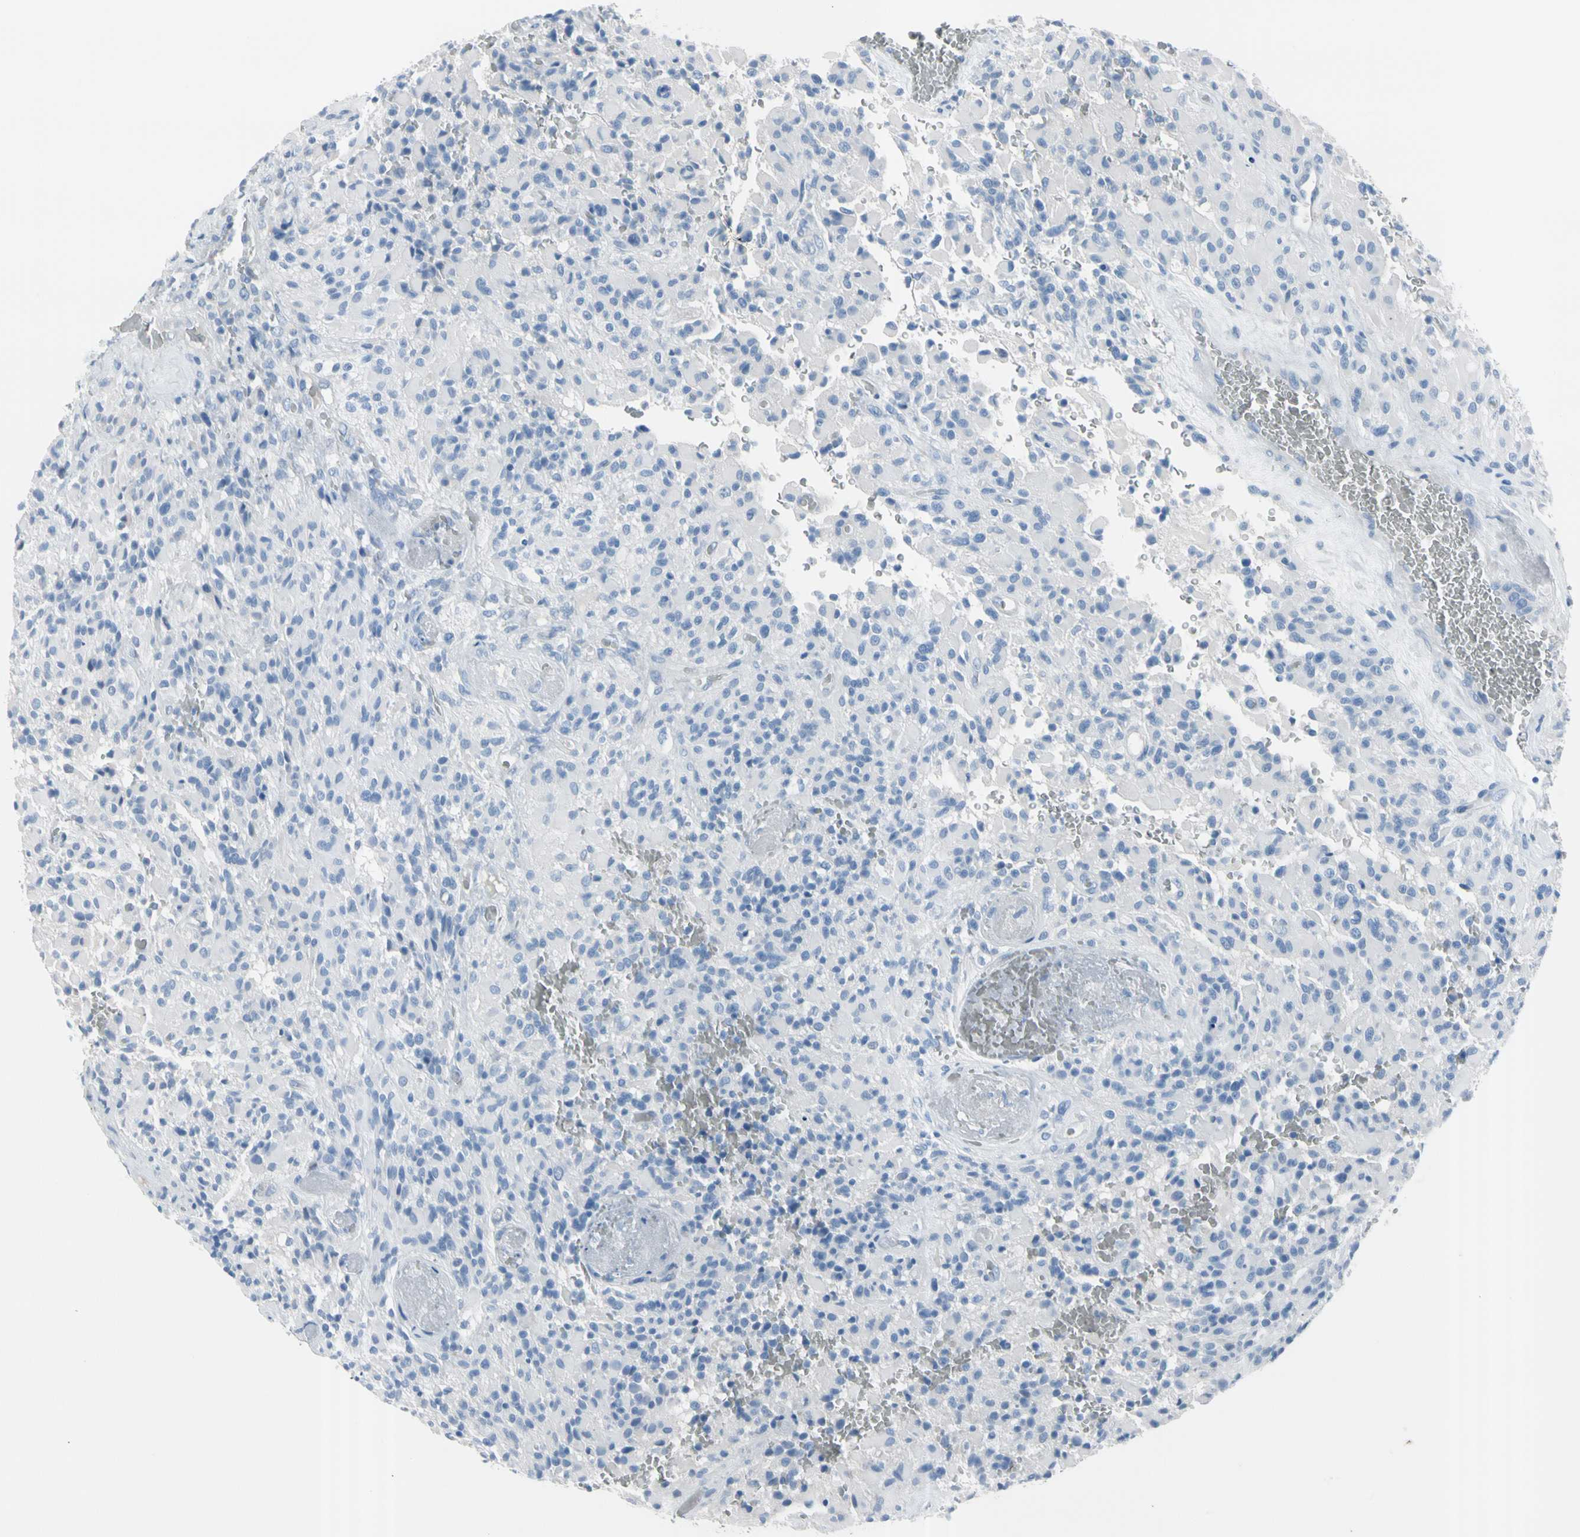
{"staining": {"intensity": "negative", "quantity": "none", "location": "none"}, "tissue": "glioma", "cell_type": "Tumor cells", "image_type": "cancer", "snomed": [{"axis": "morphology", "description": "Glioma, malignant, High grade"}, {"axis": "topography", "description": "Brain"}], "caption": "Image shows no protein staining in tumor cells of glioma tissue.", "gene": "TPO", "patient": {"sex": "male", "age": 71}}